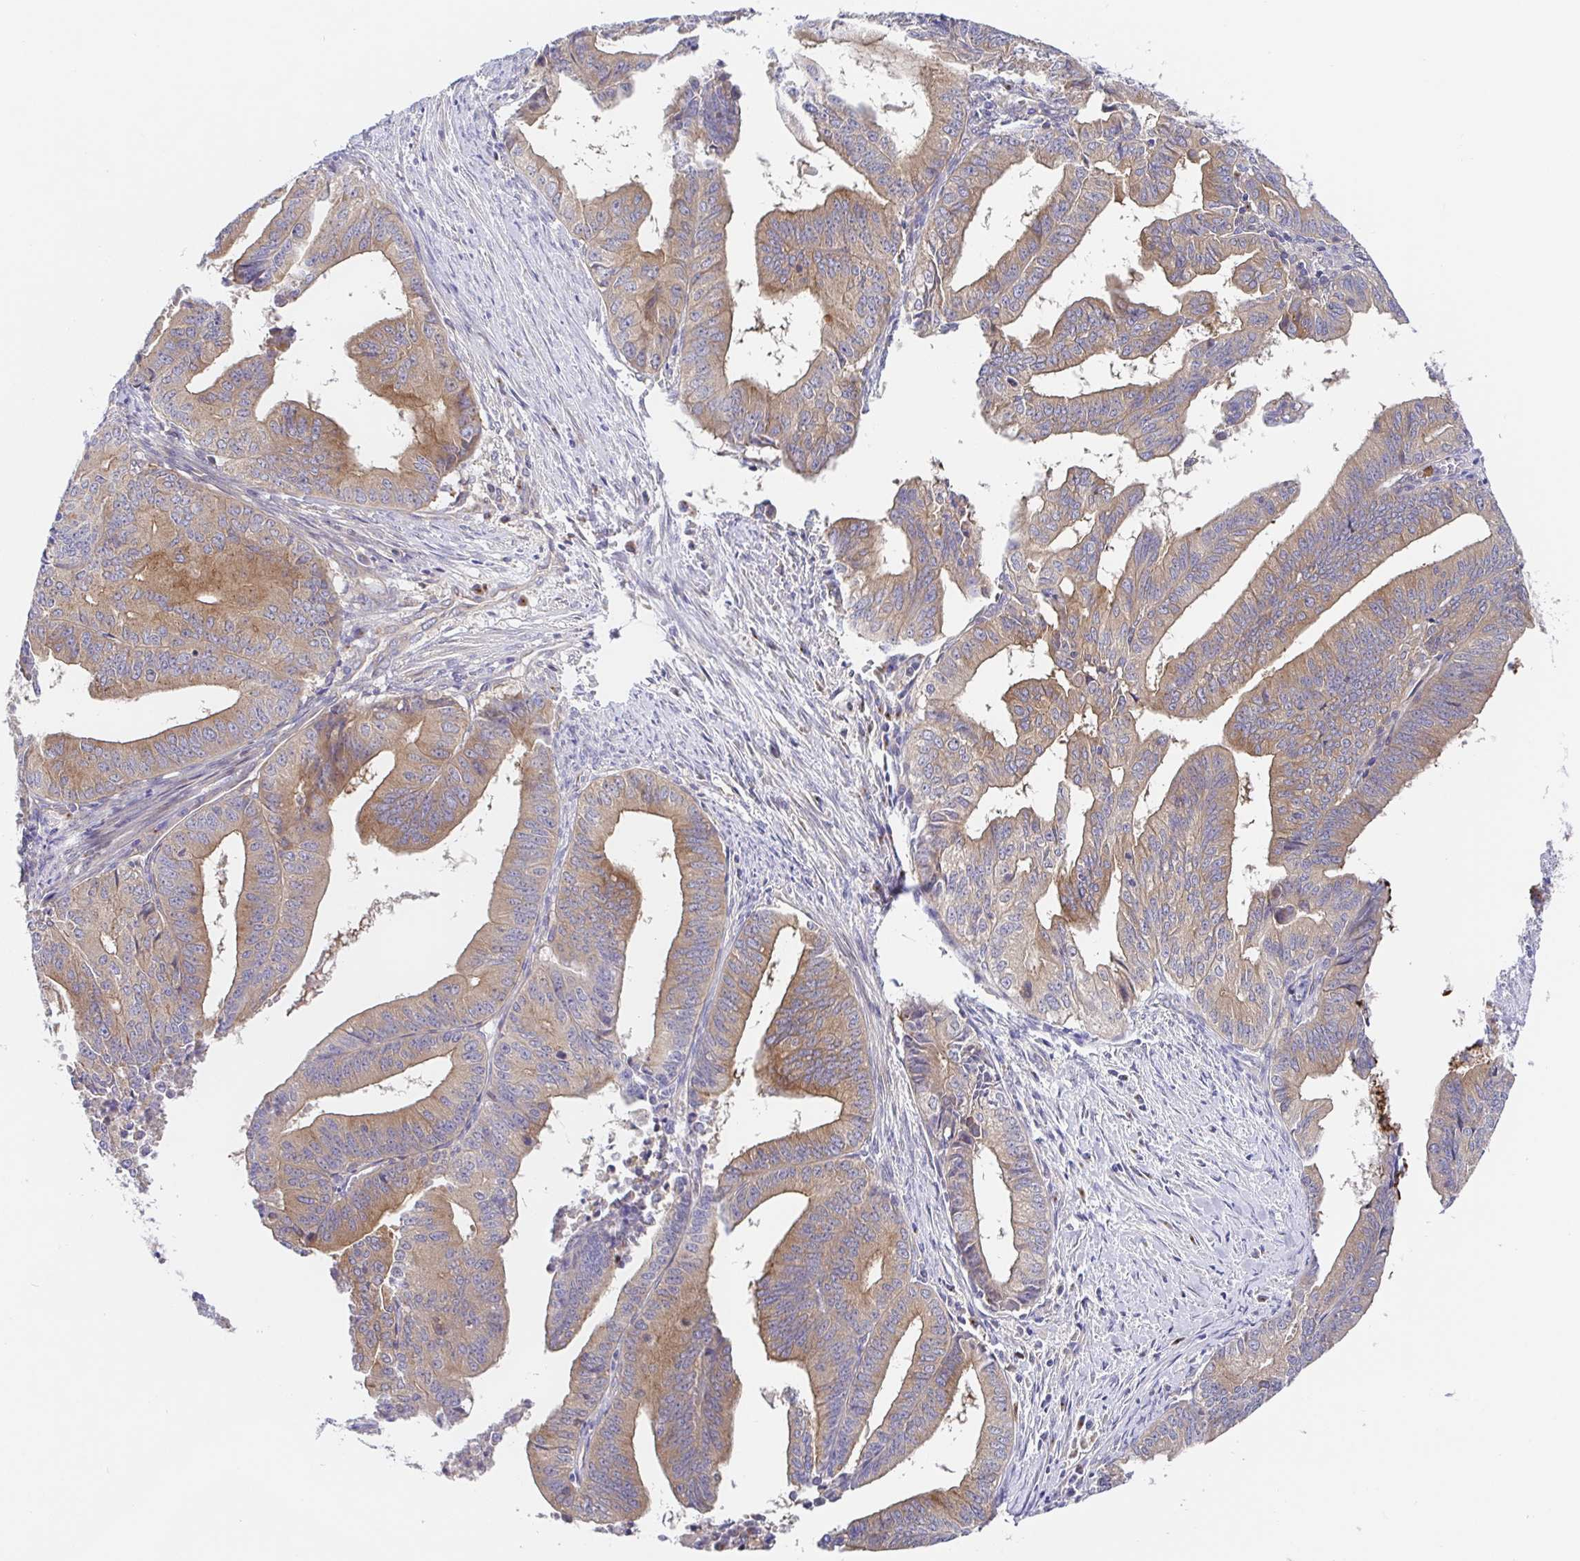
{"staining": {"intensity": "moderate", "quantity": ">75%", "location": "cytoplasmic/membranous"}, "tissue": "endometrial cancer", "cell_type": "Tumor cells", "image_type": "cancer", "snomed": [{"axis": "morphology", "description": "Adenocarcinoma, NOS"}, {"axis": "topography", "description": "Endometrium"}], "caption": "Human endometrial cancer stained with a brown dye reveals moderate cytoplasmic/membranous positive positivity in approximately >75% of tumor cells.", "gene": "GOLGA1", "patient": {"sex": "female", "age": 65}}